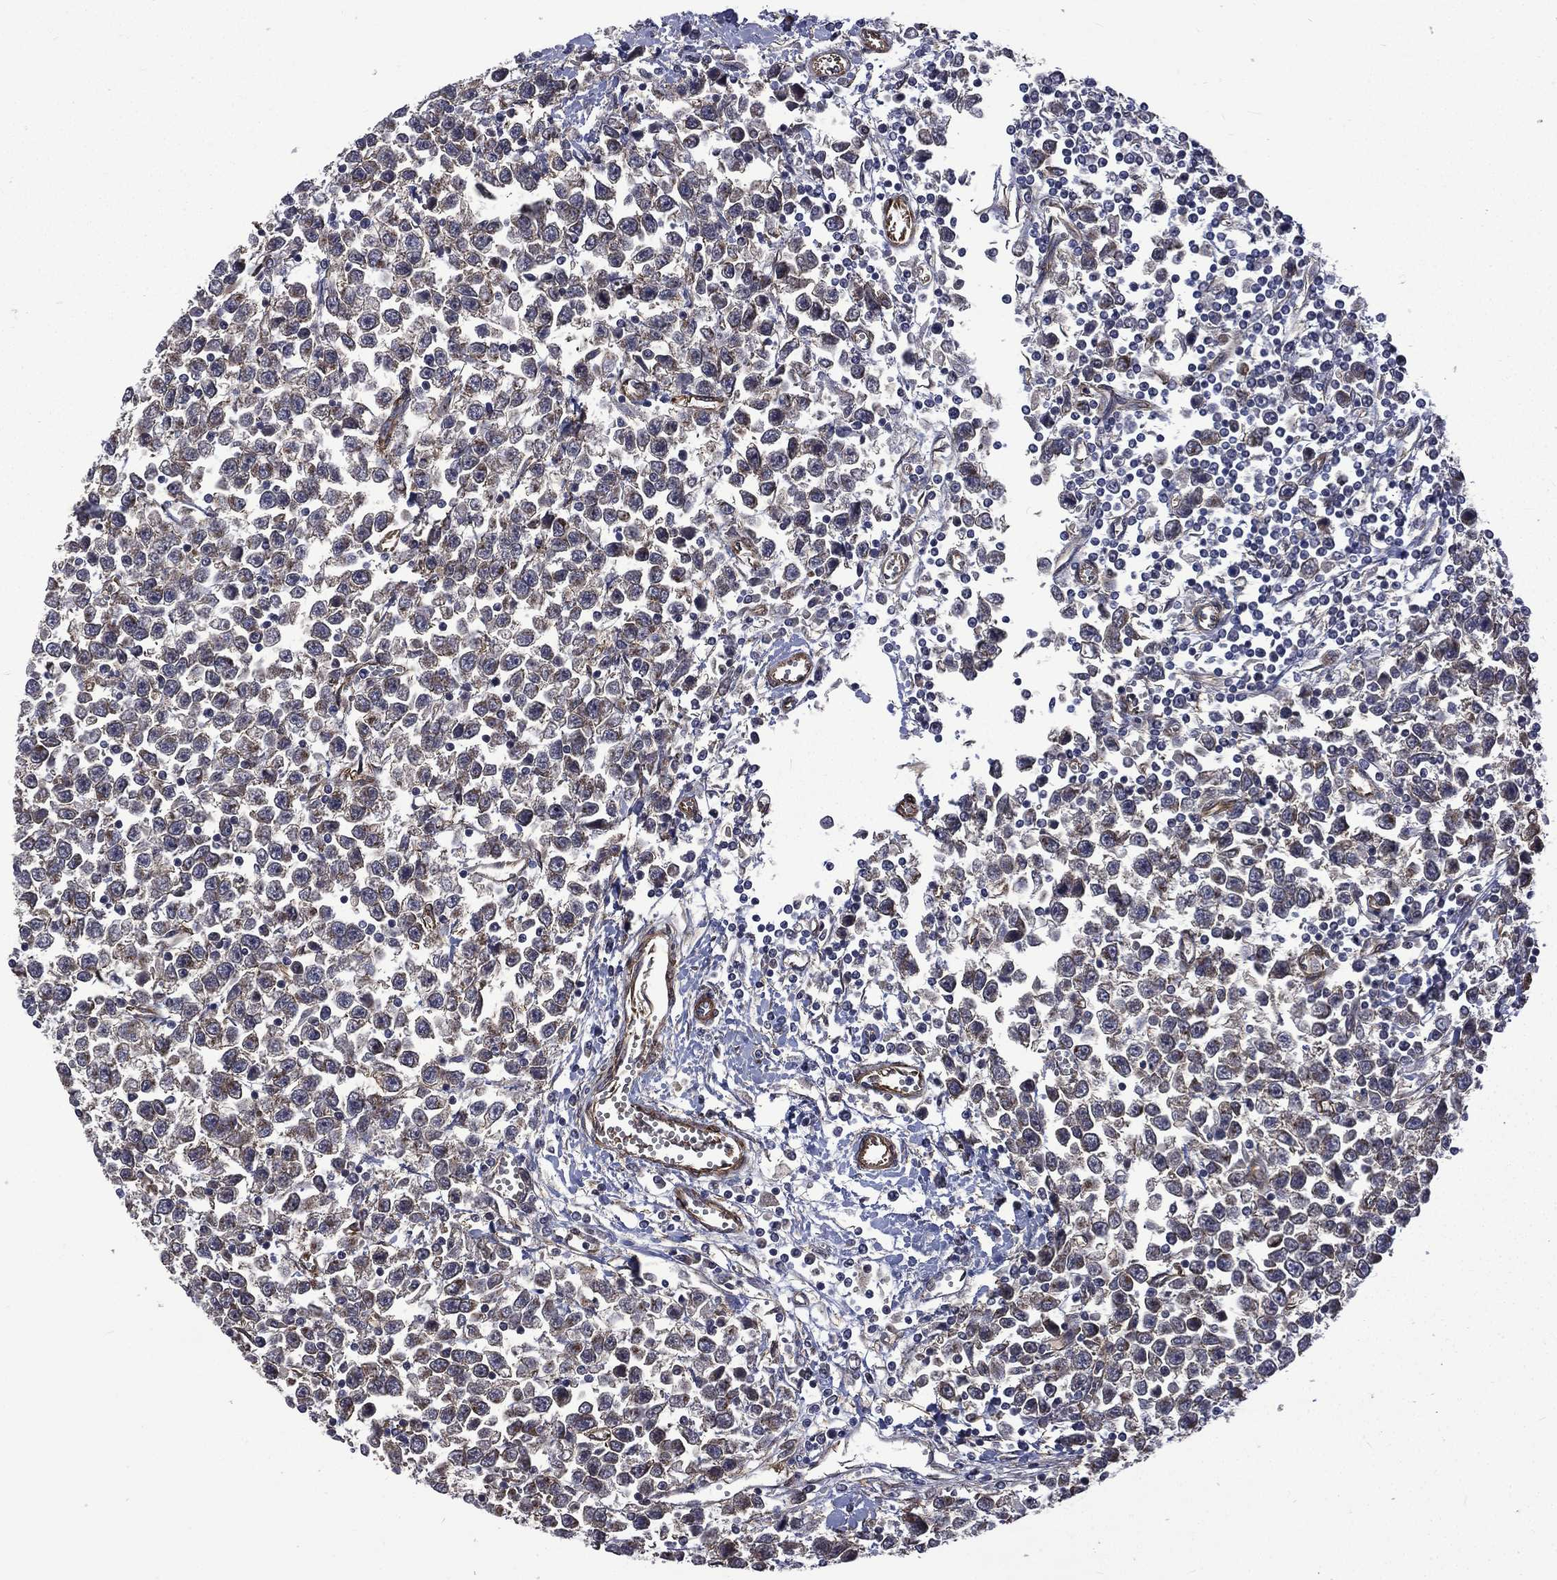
{"staining": {"intensity": "weak", "quantity": "<25%", "location": "cytoplasmic/membranous"}, "tissue": "testis cancer", "cell_type": "Tumor cells", "image_type": "cancer", "snomed": [{"axis": "morphology", "description": "Seminoma, NOS"}, {"axis": "topography", "description": "Testis"}], "caption": "Immunohistochemistry (IHC) of seminoma (testis) displays no positivity in tumor cells.", "gene": "PPFIBP1", "patient": {"sex": "male", "age": 34}}